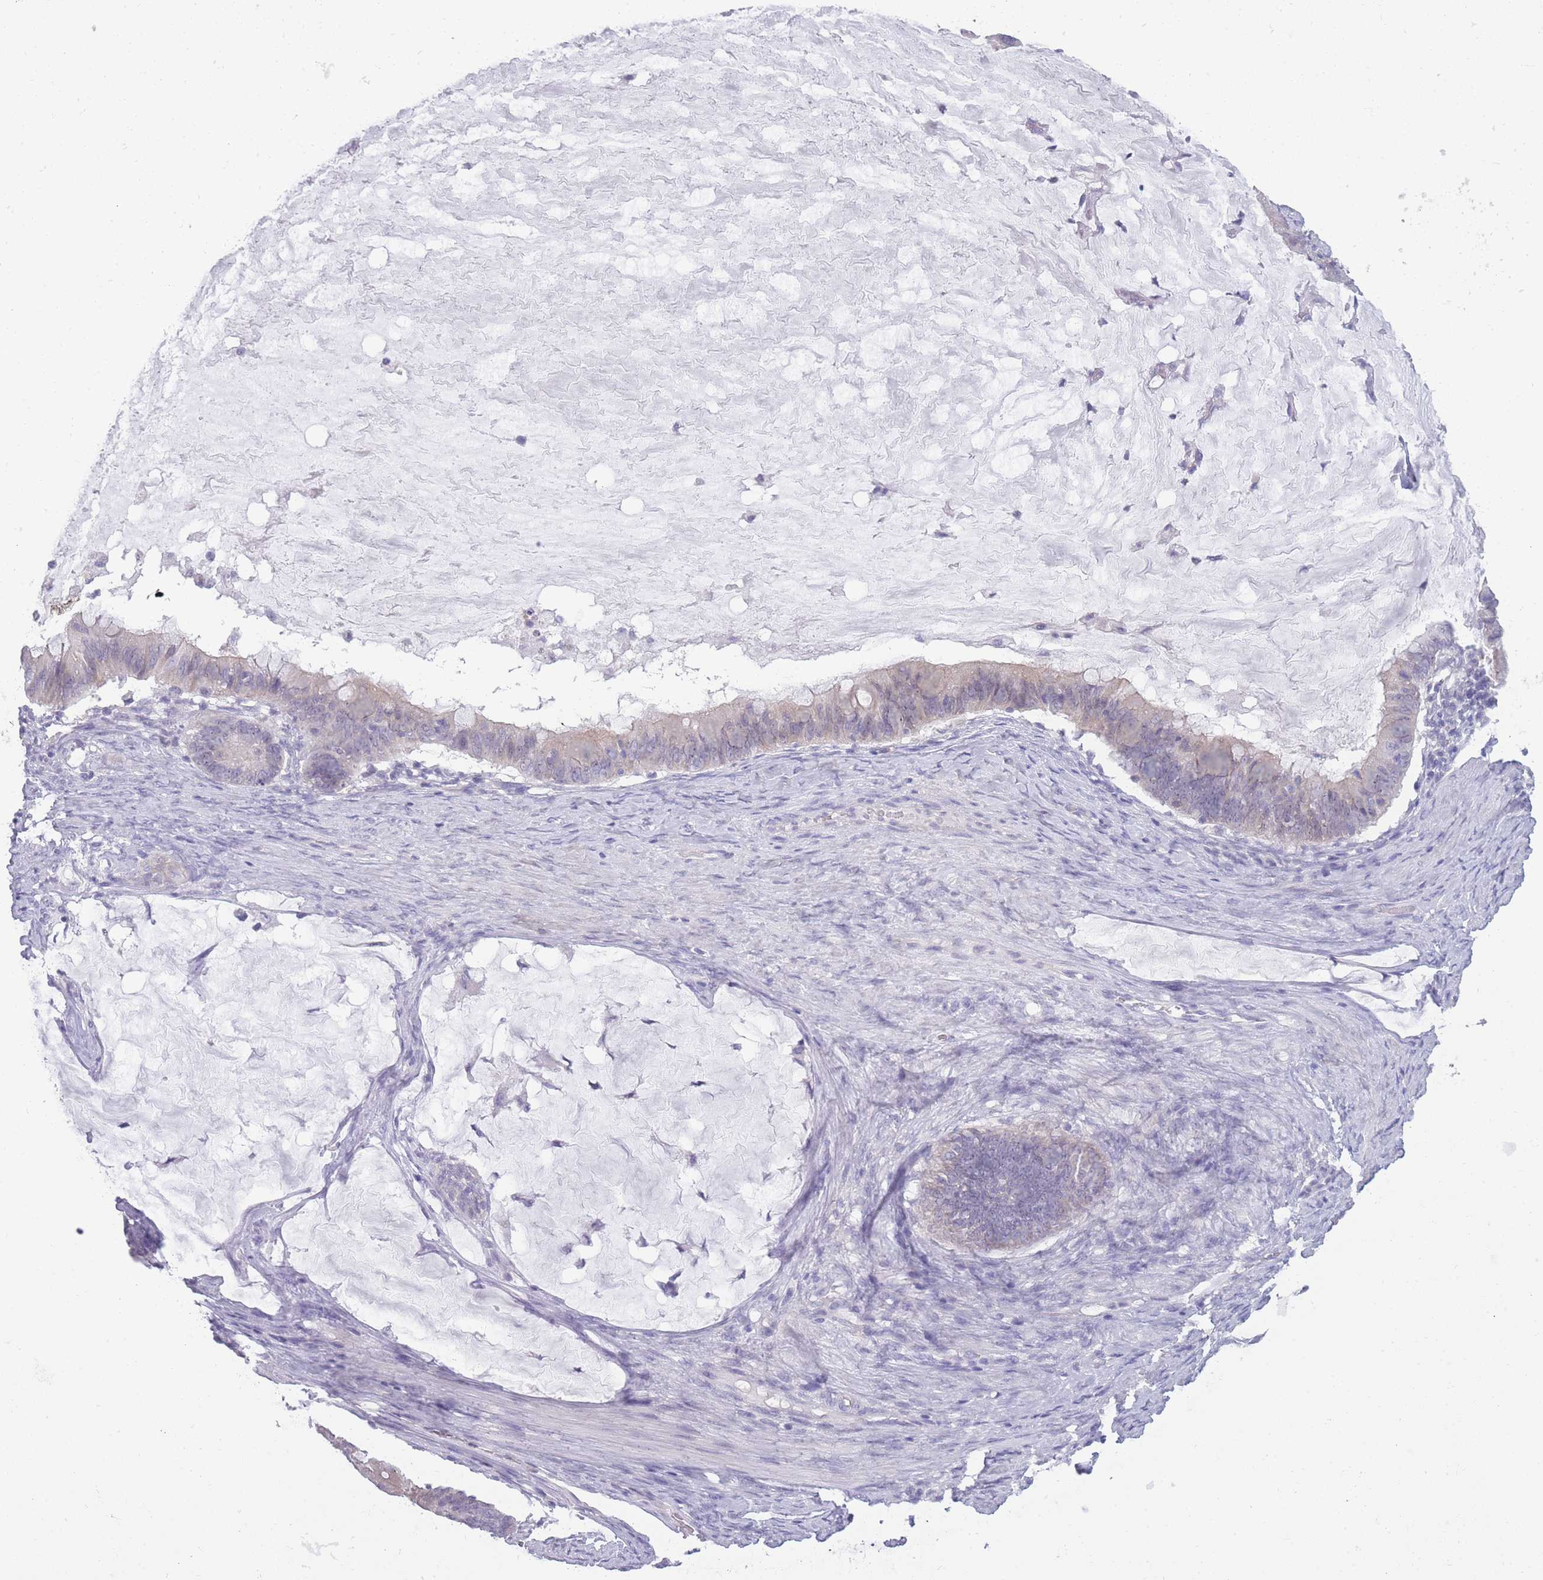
{"staining": {"intensity": "negative", "quantity": "none", "location": "none"}, "tissue": "ovarian cancer", "cell_type": "Tumor cells", "image_type": "cancer", "snomed": [{"axis": "morphology", "description": "Cystadenocarcinoma, mucinous, NOS"}, {"axis": "topography", "description": "Ovary"}], "caption": "A micrograph of ovarian cancer (mucinous cystadenocarcinoma) stained for a protein demonstrates no brown staining in tumor cells.", "gene": "DCANP1", "patient": {"sex": "female", "age": 61}}